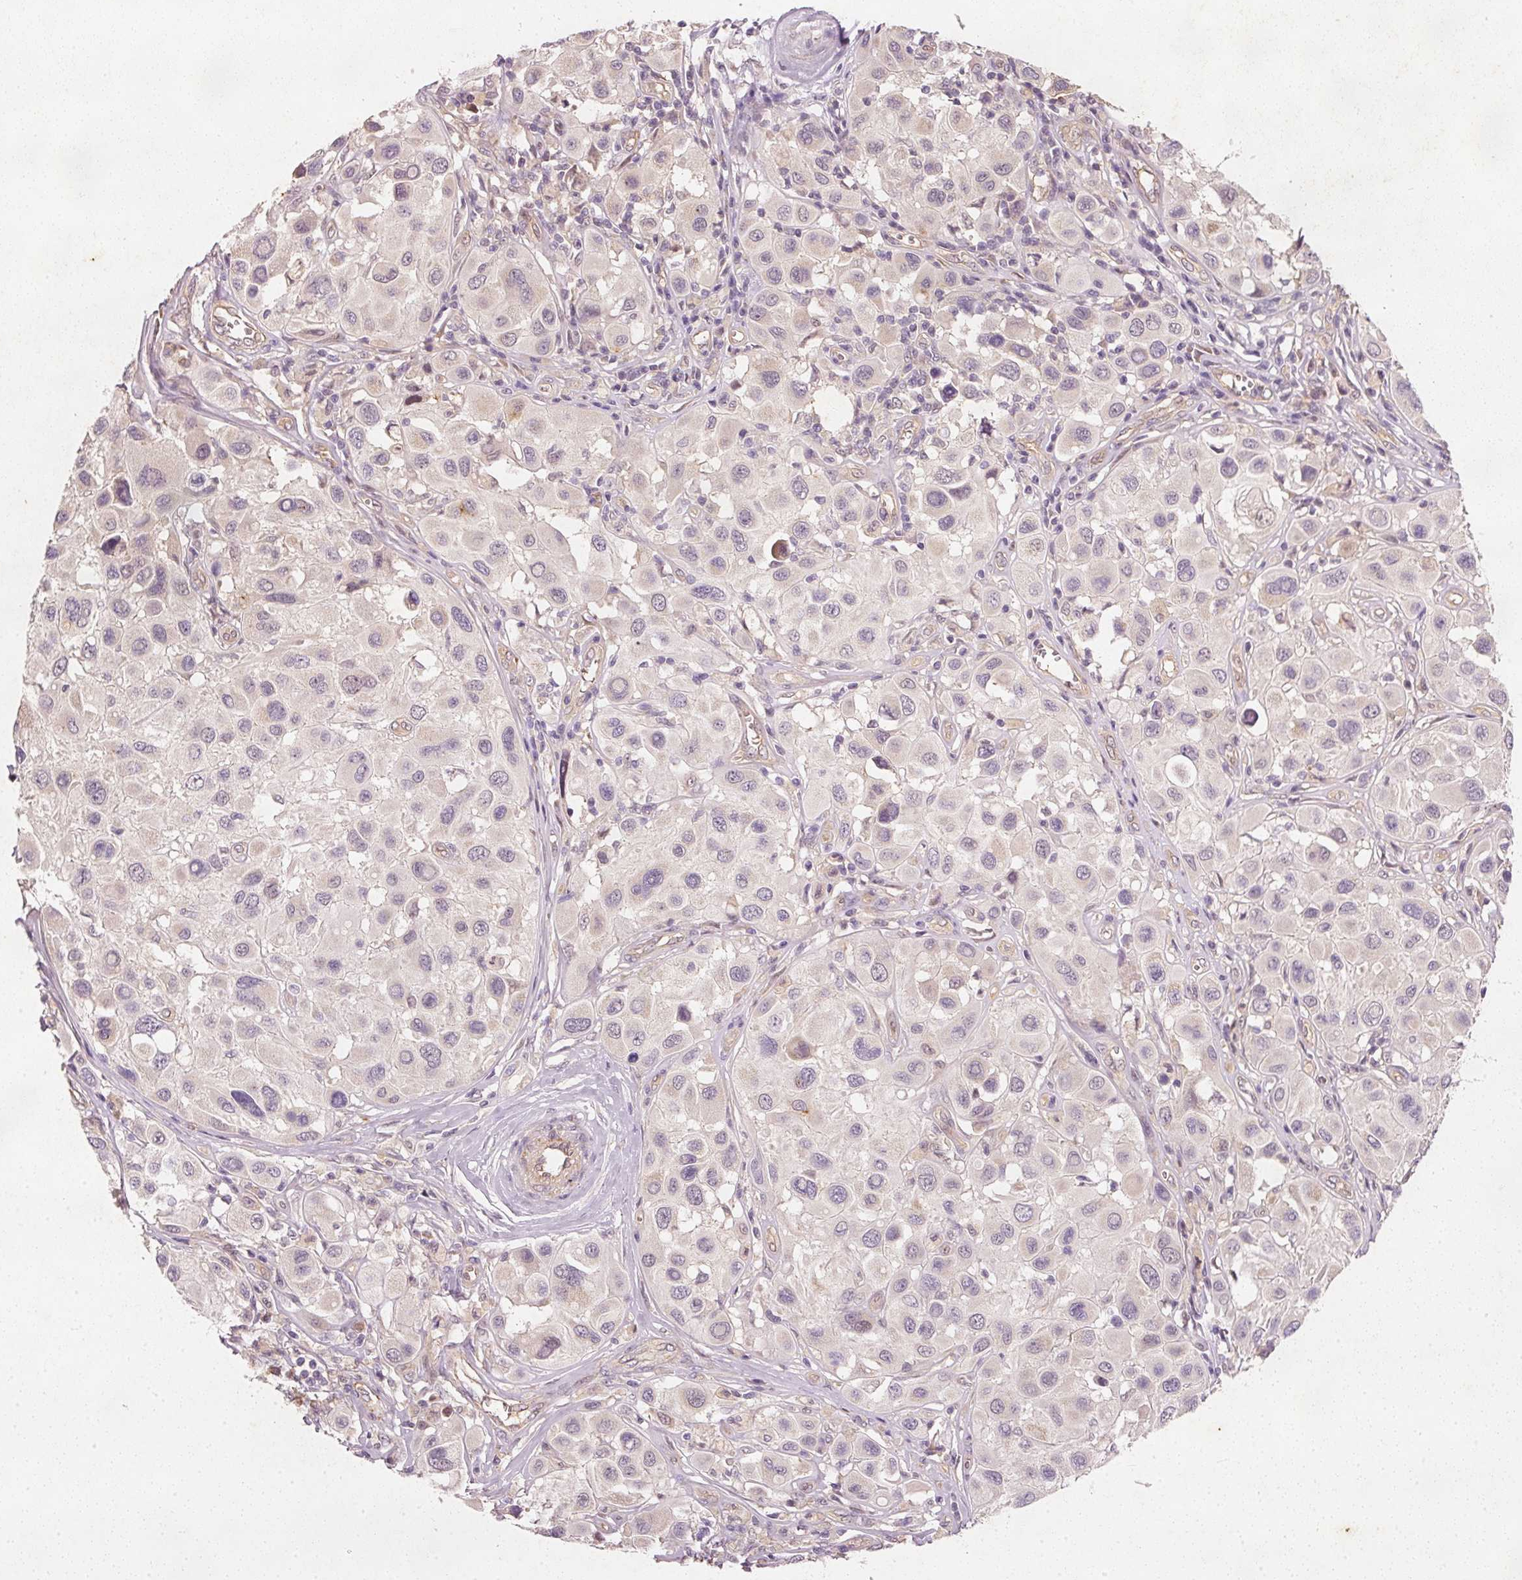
{"staining": {"intensity": "negative", "quantity": "none", "location": "none"}, "tissue": "melanoma", "cell_type": "Tumor cells", "image_type": "cancer", "snomed": [{"axis": "morphology", "description": "Malignant melanoma, Metastatic site"}, {"axis": "topography", "description": "Skin"}], "caption": "A micrograph of human melanoma is negative for staining in tumor cells. (DAB (3,3'-diaminobenzidine) IHC with hematoxylin counter stain).", "gene": "RGL2", "patient": {"sex": "male", "age": 41}}